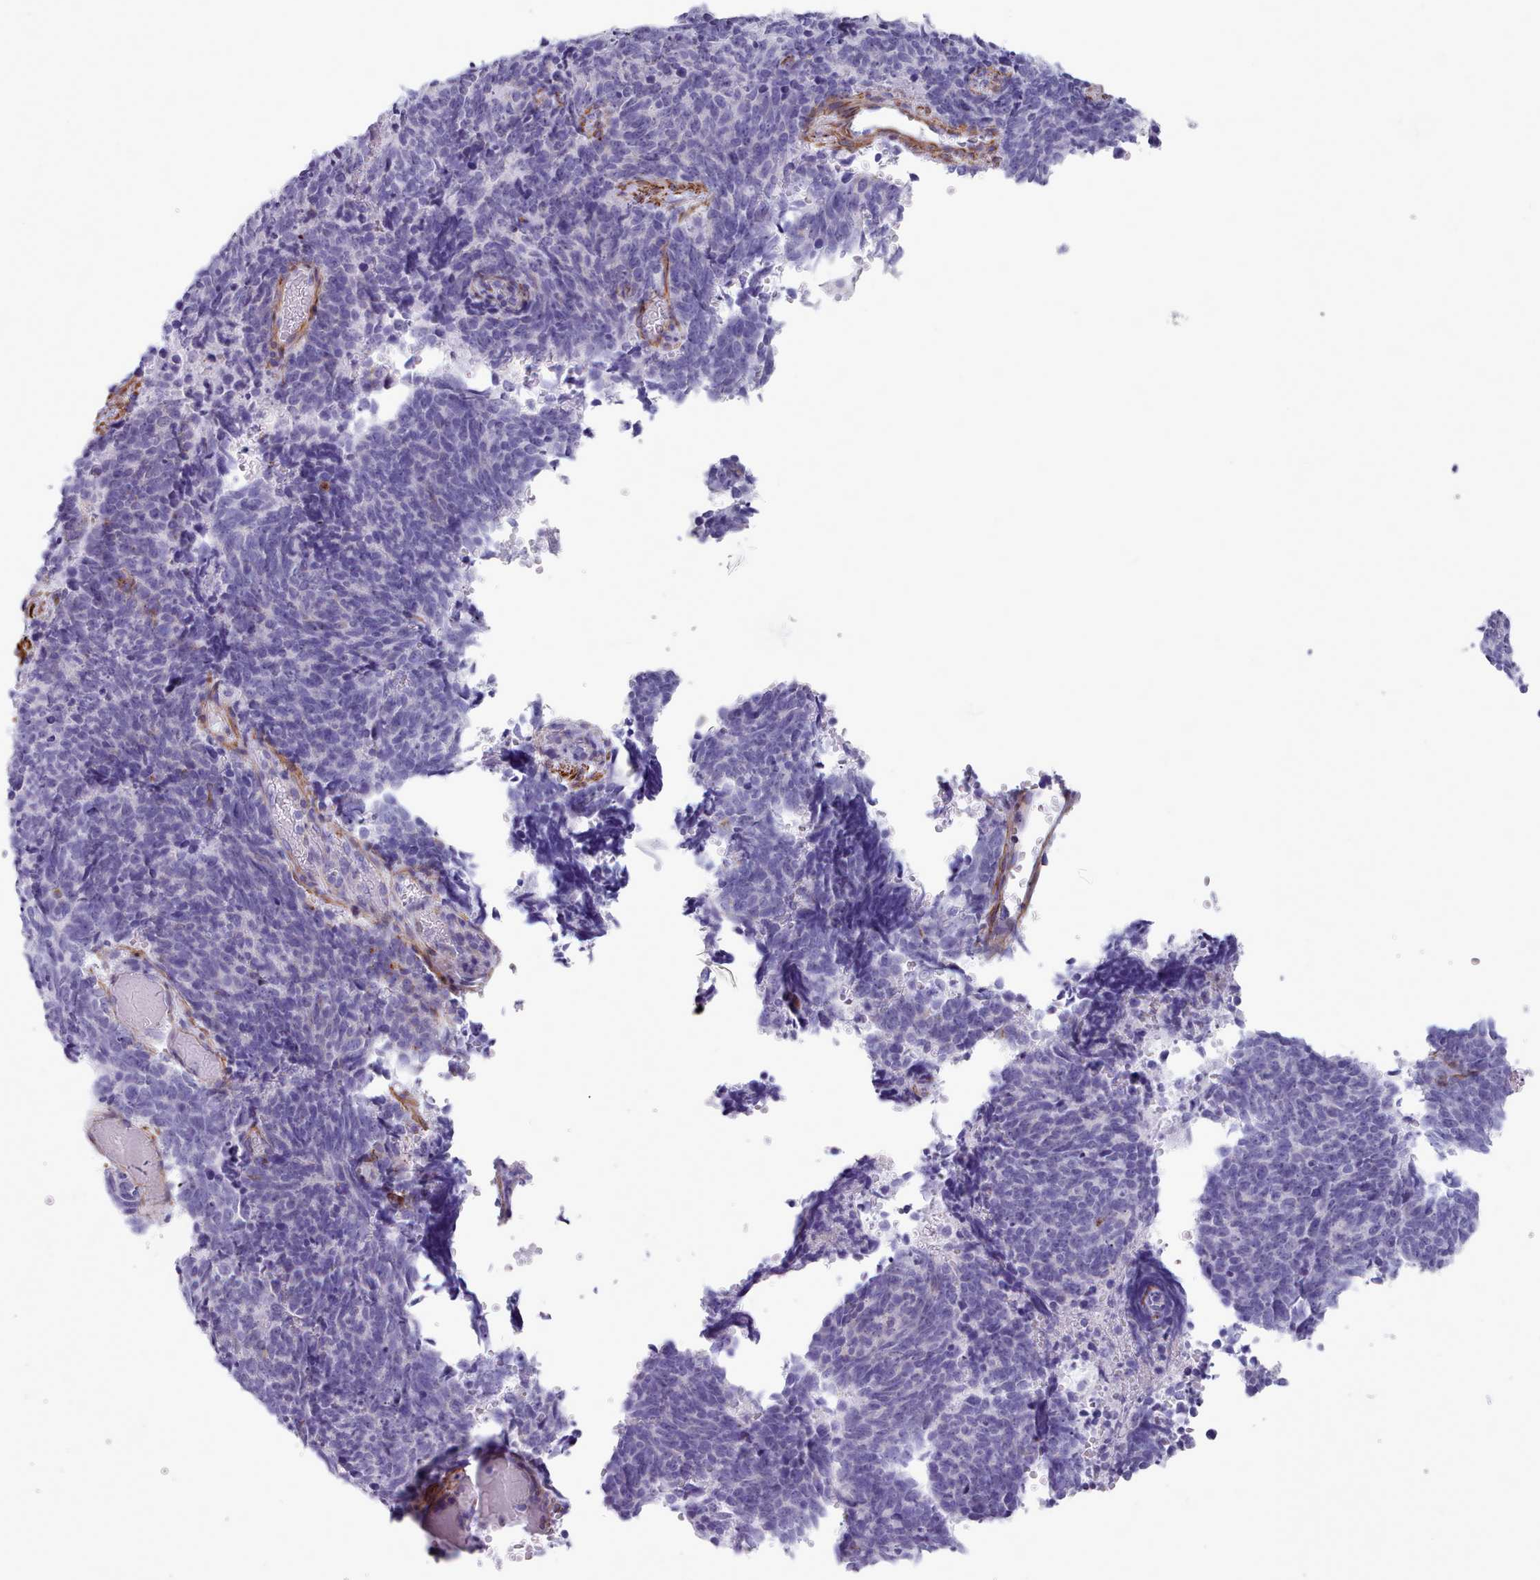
{"staining": {"intensity": "negative", "quantity": "none", "location": "none"}, "tissue": "cervical cancer", "cell_type": "Tumor cells", "image_type": "cancer", "snomed": [{"axis": "morphology", "description": "Squamous cell carcinoma, NOS"}, {"axis": "topography", "description": "Cervix"}], "caption": "Micrograph shows no protein expression in tumor cells of cervical cancer tissue. (Immunohistochemistry, brightfield microscopy, high magnification).", "gene": "FPGS", "patient": {"sex": "female", "age": 29}}